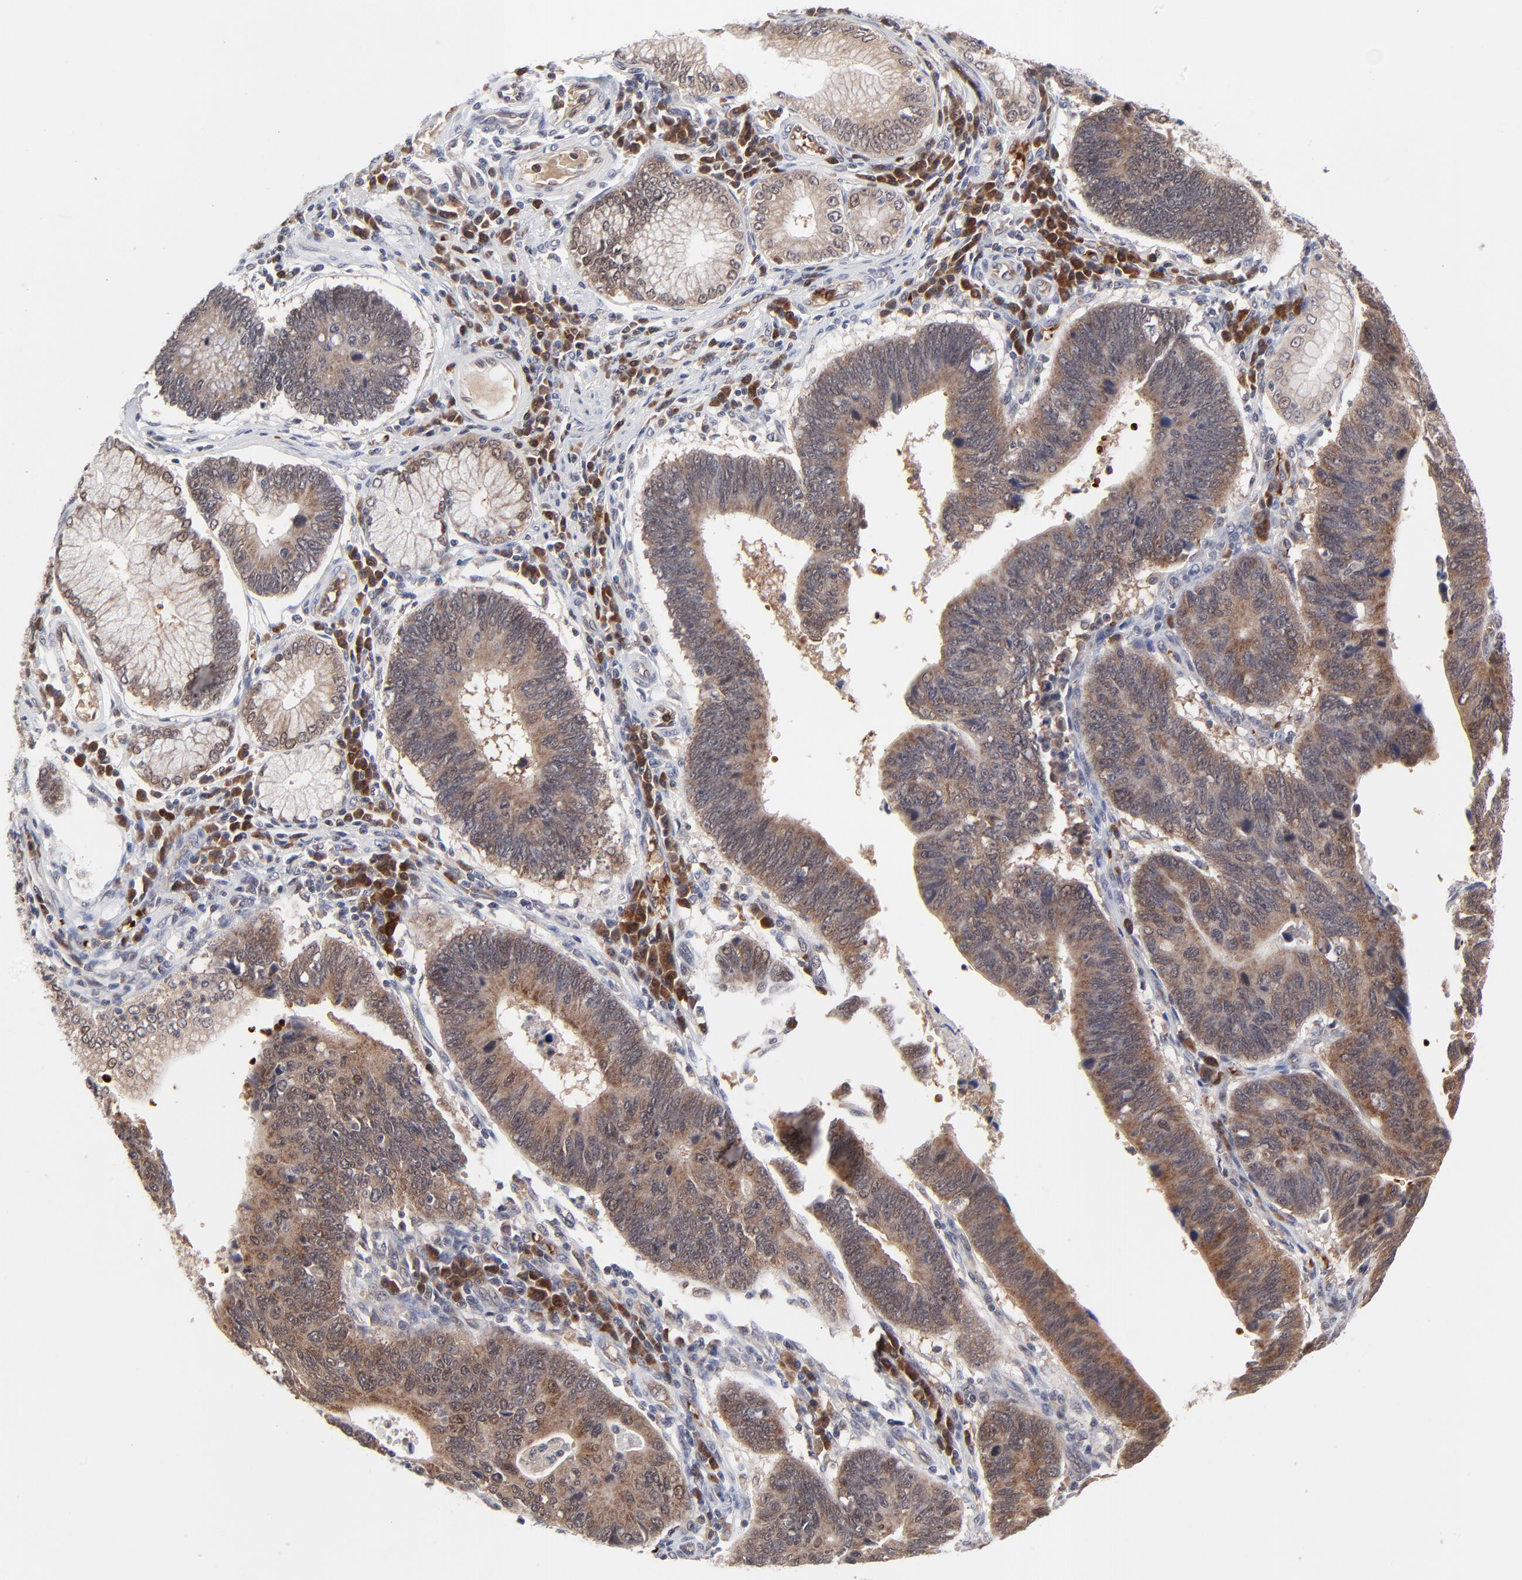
{"staining": {"intensity": "moderate", "quantity": ">75%", "location": "cytoplasmic/membranous"}, "tissue": "stomach cancer", "cell_type": "Tumor cells", "image_type": "cancer", "snomed": [{"axis": "morphology", "description": "Adenocarcinoma, NOS"}, {"axis": "topography", "description": "Stomach"}], "caption": "Protein analysis of stomach cancer (adenocarcinoma) tissue shows moderate cytoplasmic/membranous staining in about >75% of tumor cells.", "gene": "CASP10", "patient": {"sex": "male", "age": 59}}